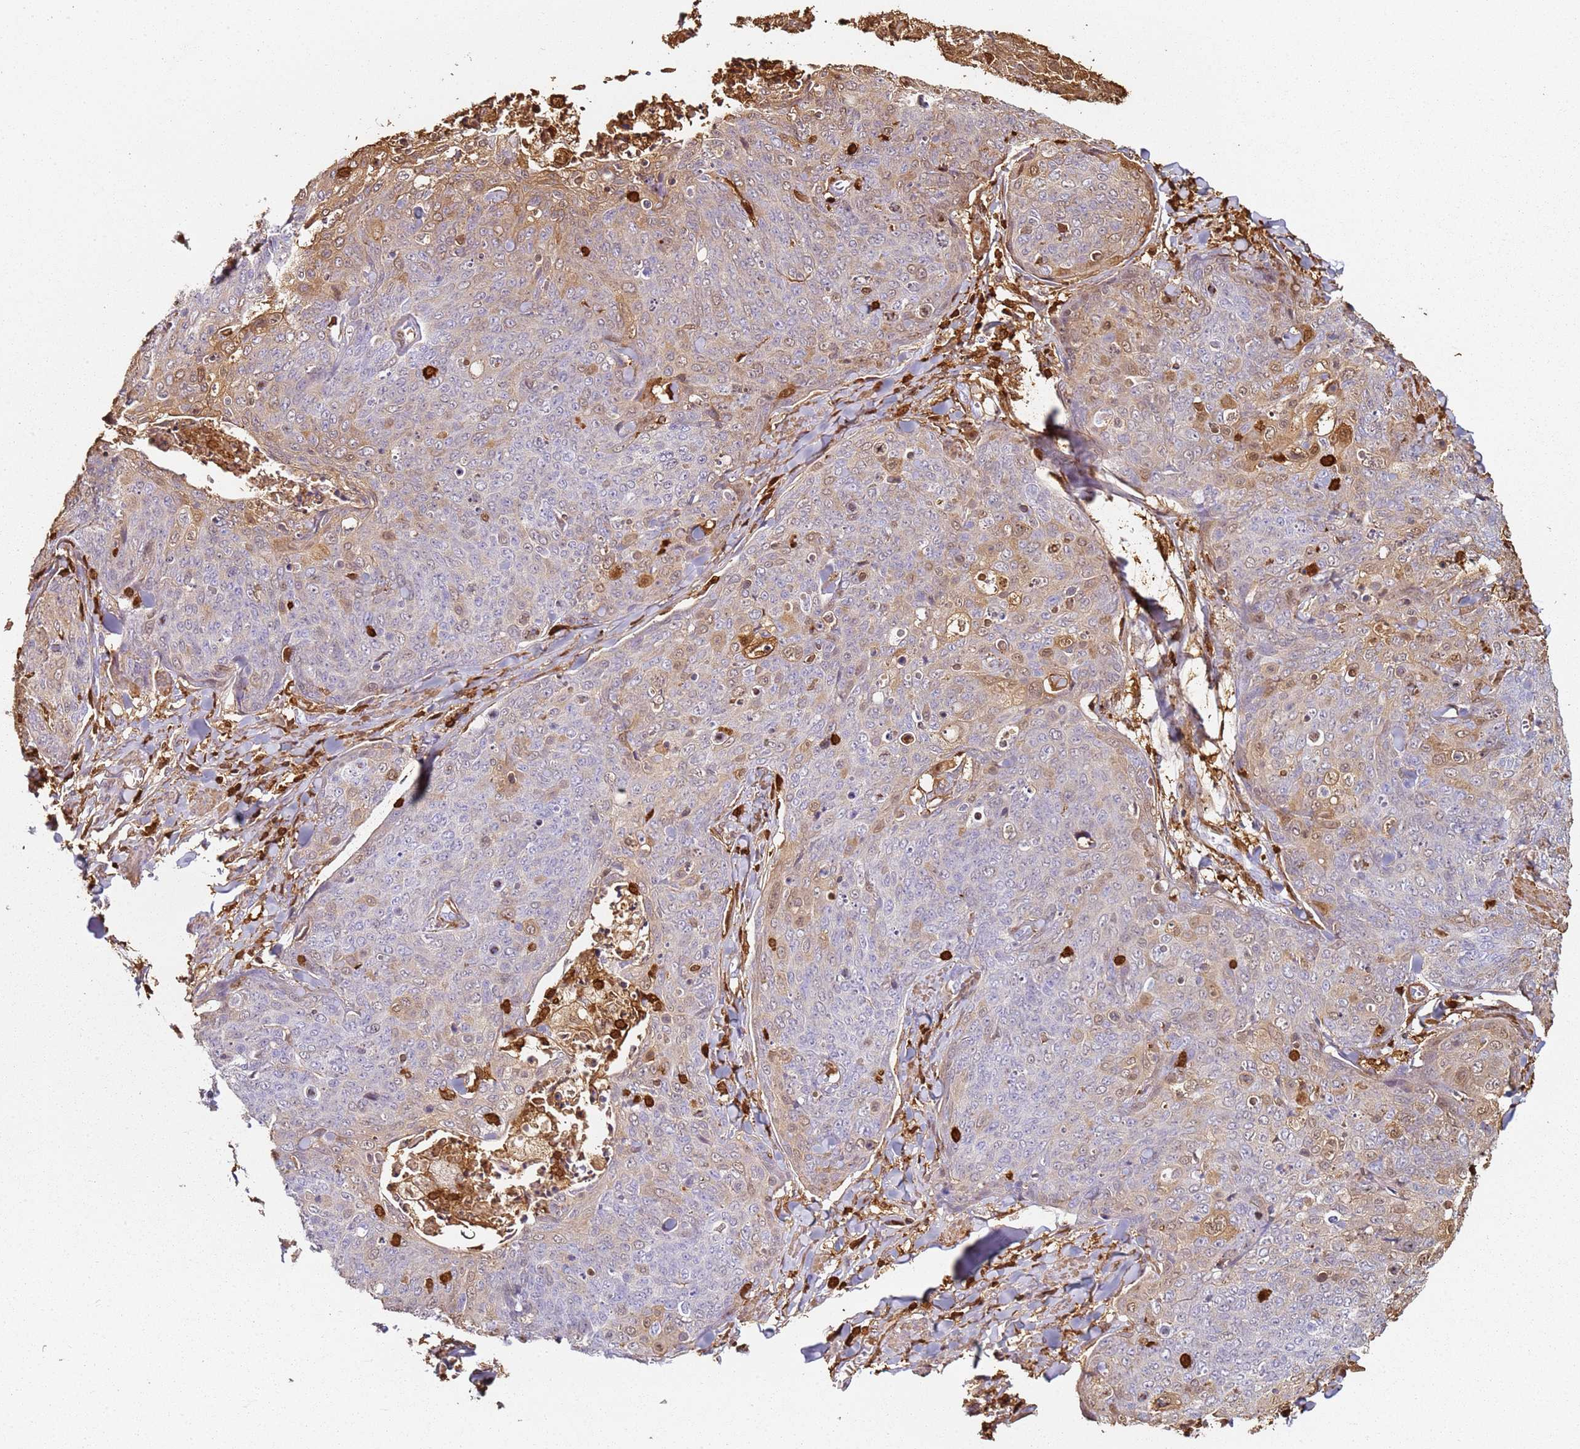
{"staining": {"intensity": "weak", "quantity": "25%-75%", "location": "cytoplasmic/membranous,nuclear"}, "tissue": "skin cancer", "cell_type": "Tumor cells", "image_type": "cancer", "snomed": [{"axis": "morphology", "description": "Squamous cell carcinoma, NOS"}, {"axis": "topography", "description": "Skin"}, {"axis": "topography", "description": "Vulva"}], "caption": "An image of human squamous cell carcinoma (skin) stained for a protein displays weak cytoplasmic/membranous and nuclear brown staining in tumor cells.", "gene": "S100A4", "patient": {"sex": "female", "age": 85}}